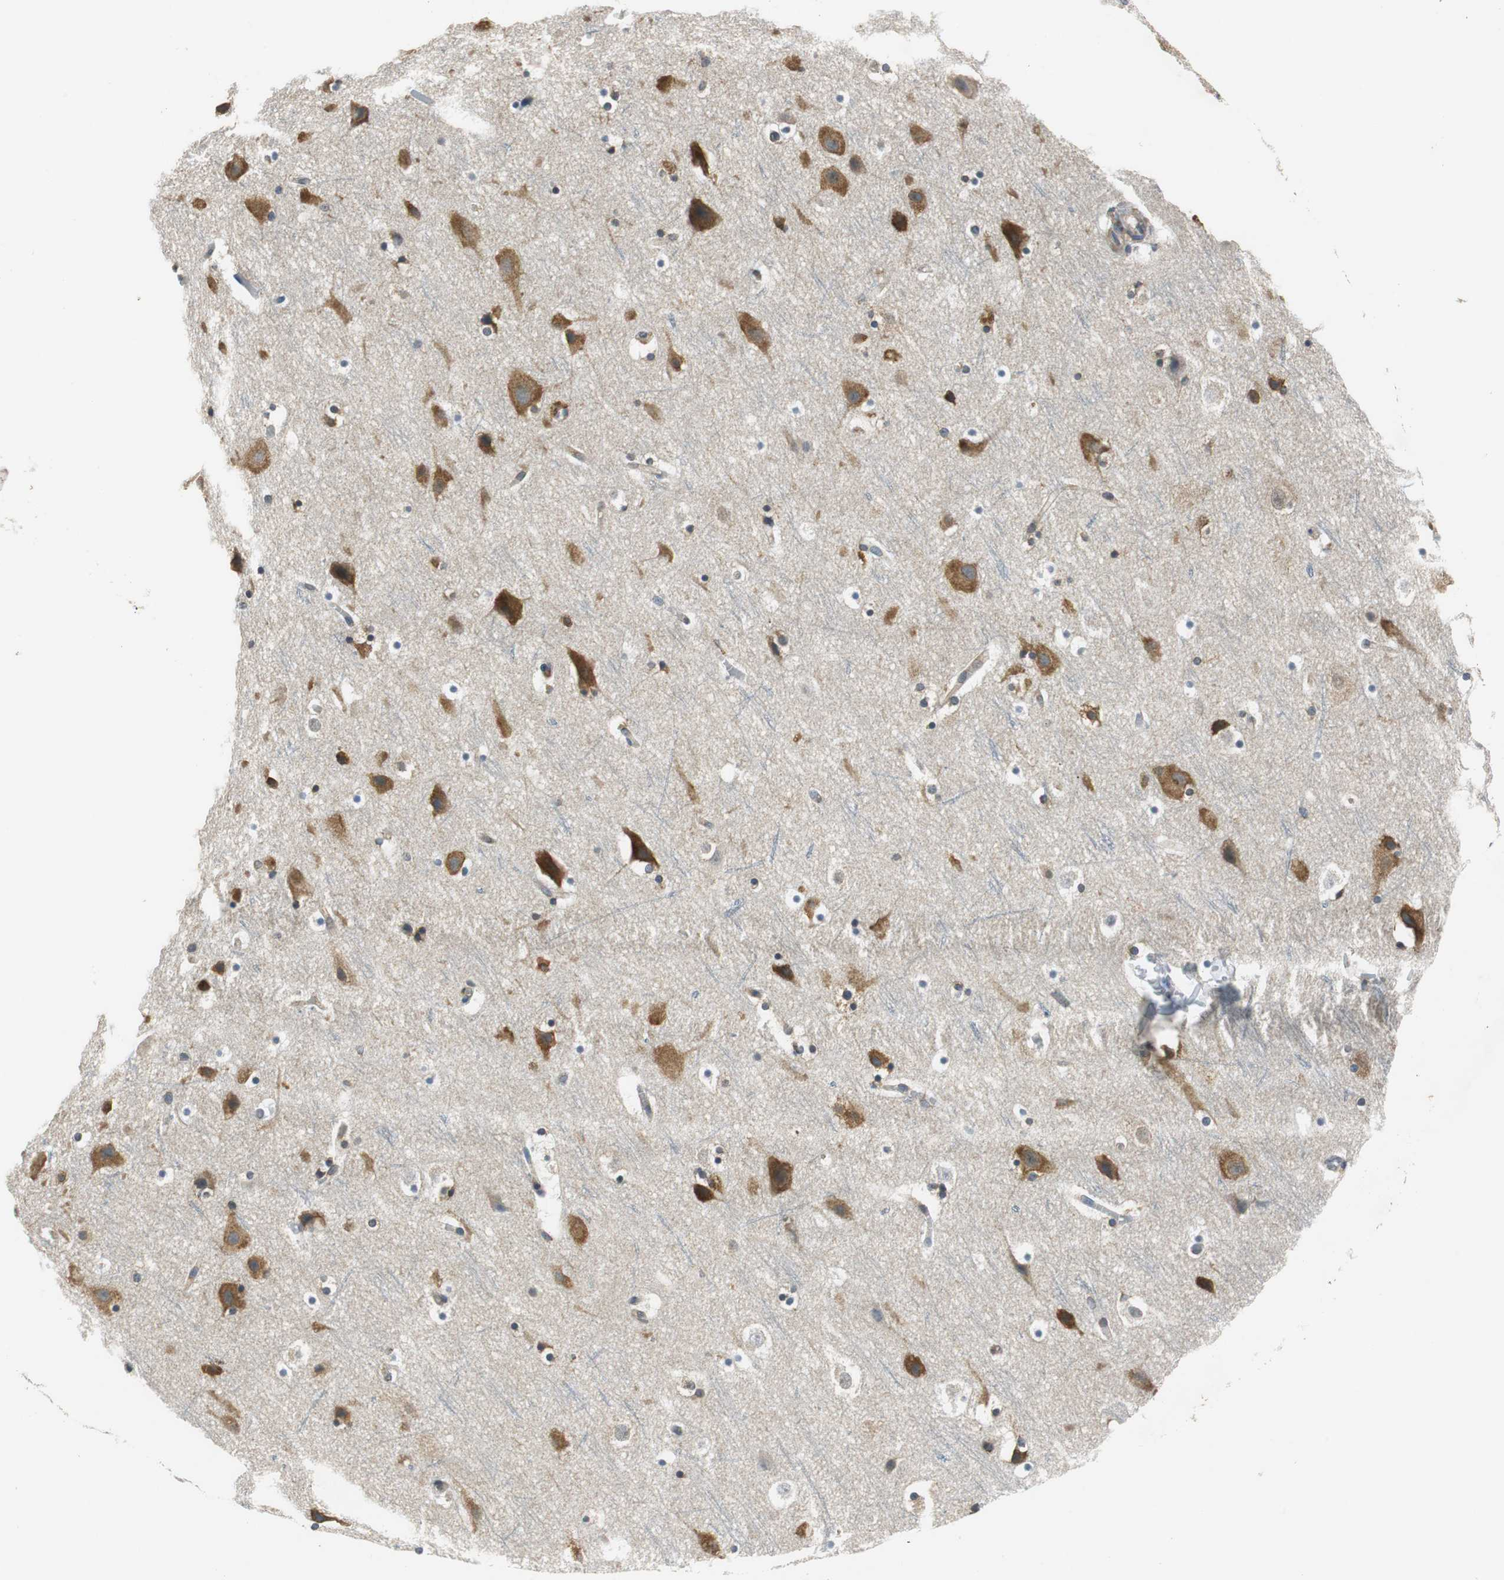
{"staining": {"intensity": "weak", "quantity": "25%-75%", "location": "cytoplasmic/membranous"}, "tissue": "cerebral cortex", "cell_type": "Endothelial cells", "image_type": "normal", "snomed": [{"axis": "morphology", "description": "Normal tissue, NOS"}, {"axis": "topography", "description": "Cerebral cortex"}], "caption": "Immunohistochemical staining of unremarkable cerebral cortex exhibits 25%-75% levels of weak cytoplasmic/membranous protein positivity in about 25%-75% of endothelial cells. (IHC, brightfield microscopy, high magnification).", "gene": "CNOT3", "patient": {"sex": "male", "age": 45}}